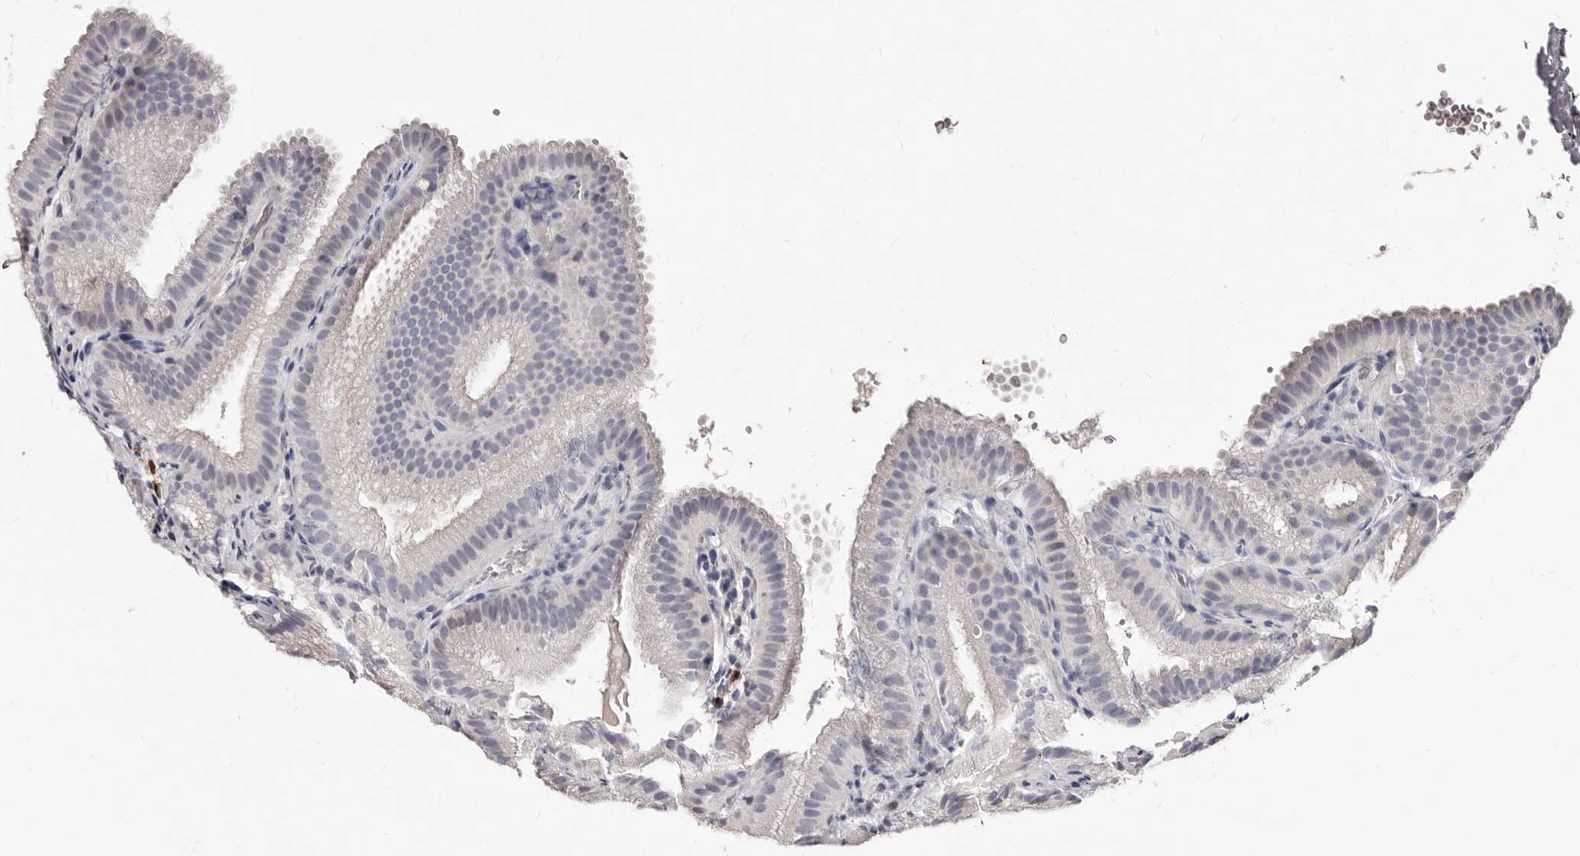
{"staining": {"intensity": "negative", "quantity": "none", "location": "none"}, "tissue": "gallbladder", "cell_type": "Glandular cells", "image_type": "normal", "snomed": [{"axis": "morphology", "description": "Normal tissue, NOS"}, {"axis": "topography", "description": "Gallbladder"}], "caption": "An immunohistochemistry (IHC) photomicrograph of normal gallbladder is shown. There is no staining in glandular cells of gallbladder. Brightfield microscopy of IHC stained with DAB (brown) and hematoxylin (blue), captured at high magnification.", "gene": "TBC1D22B", "patient": {"sex": "female", "age": 30}}